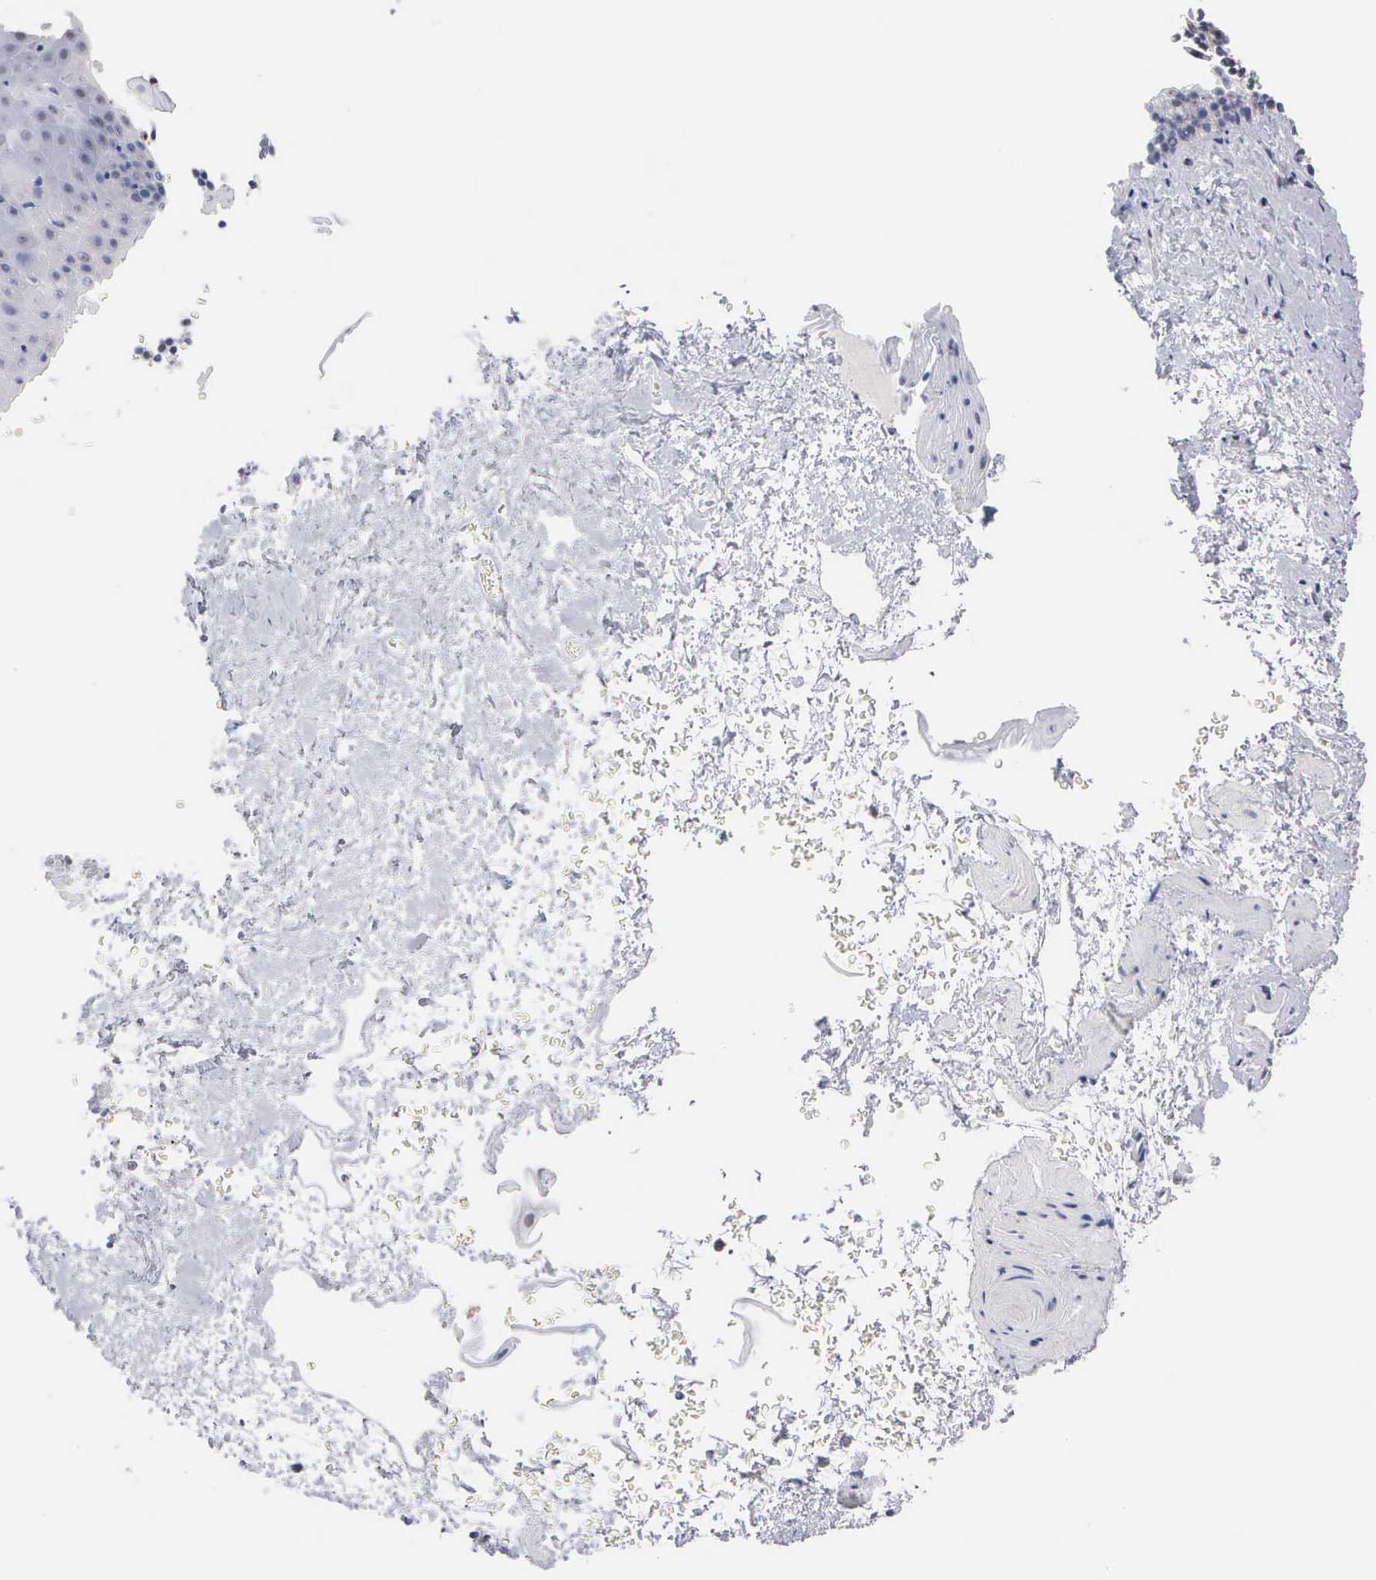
{"staining": {"intensity": "strong", "quantity": "<25%", "location": "nuclear"}, "tissue": "esophagus", "cell_type": "Squamous epithelial cells", "image_type": "normal", "snomed": [{"axis": "morphology", "description": "Normal tissue, NOS"}, {"axis": "topography", "description": "Esophagus"}], "caption": "Brown immunohistochemical staining in normal esophagus exhibits strong nuclear staining in approximately <25% of squamous epithelial cells.", "gene": "KDM6A", "patient": {"sex": "female", "age": 61}}